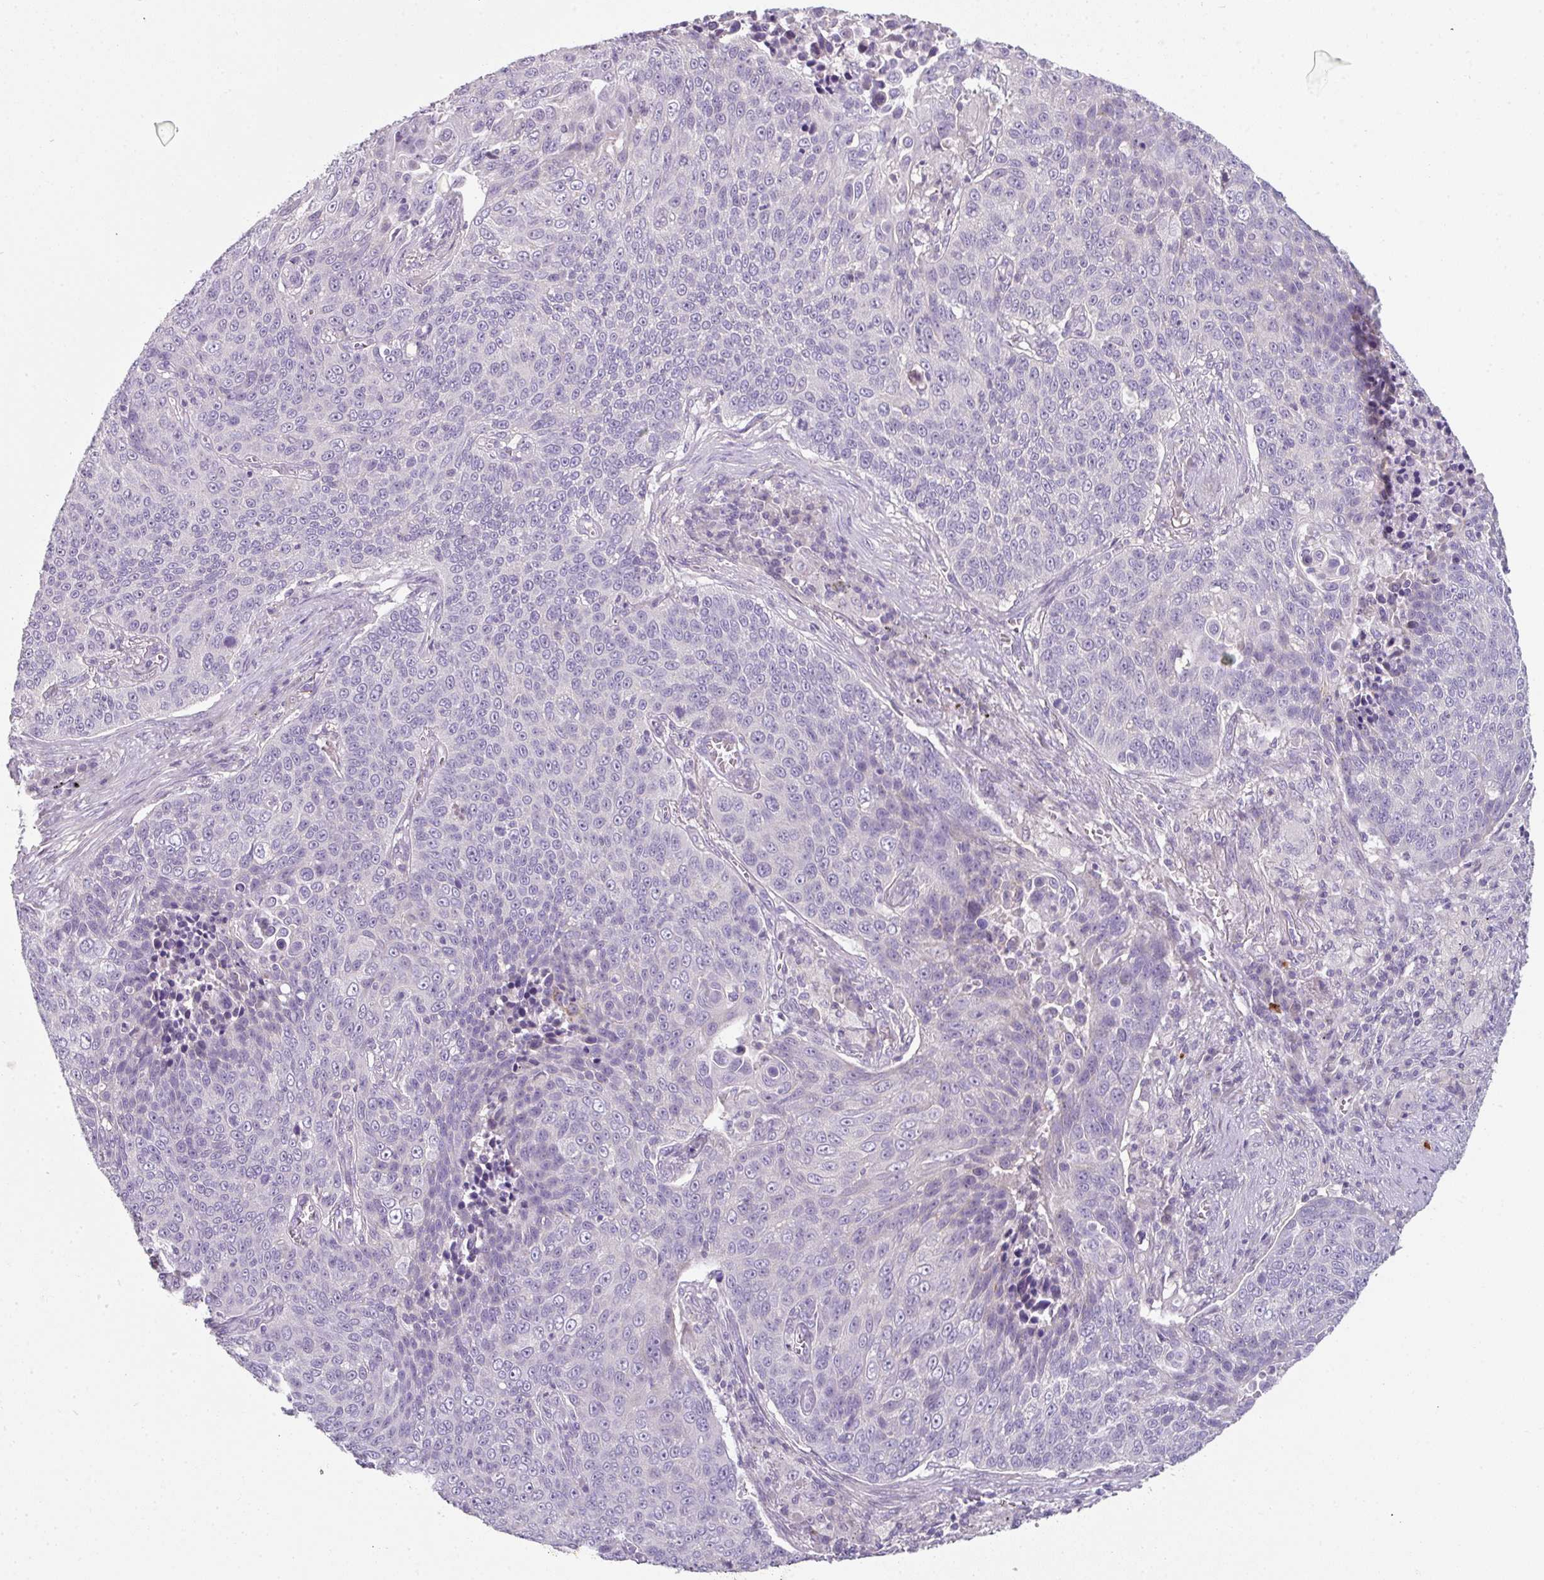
{"staining": {"intensity": "negative", "quantity": "none", "location": "none"}, "tissue": "lung cancer", "cell_type": "Tumor cells", "image_type": "cancer", "snomed": [{"axis": "morphology", "description": "Squamous cell carcinoma, NOS"}, {"axis": "topography", "description": "Lung"}], "caption": "Immunohistochemistry micrograph of neoplastic tissue: lung cancer (squamous cell carcinoma) stained with DAB demonstrates no significant protein expression in tumor cells. Nuclei are stained in blue.", "gene": "FHAD1", "patient": {"sex": "male", "age": 78}}